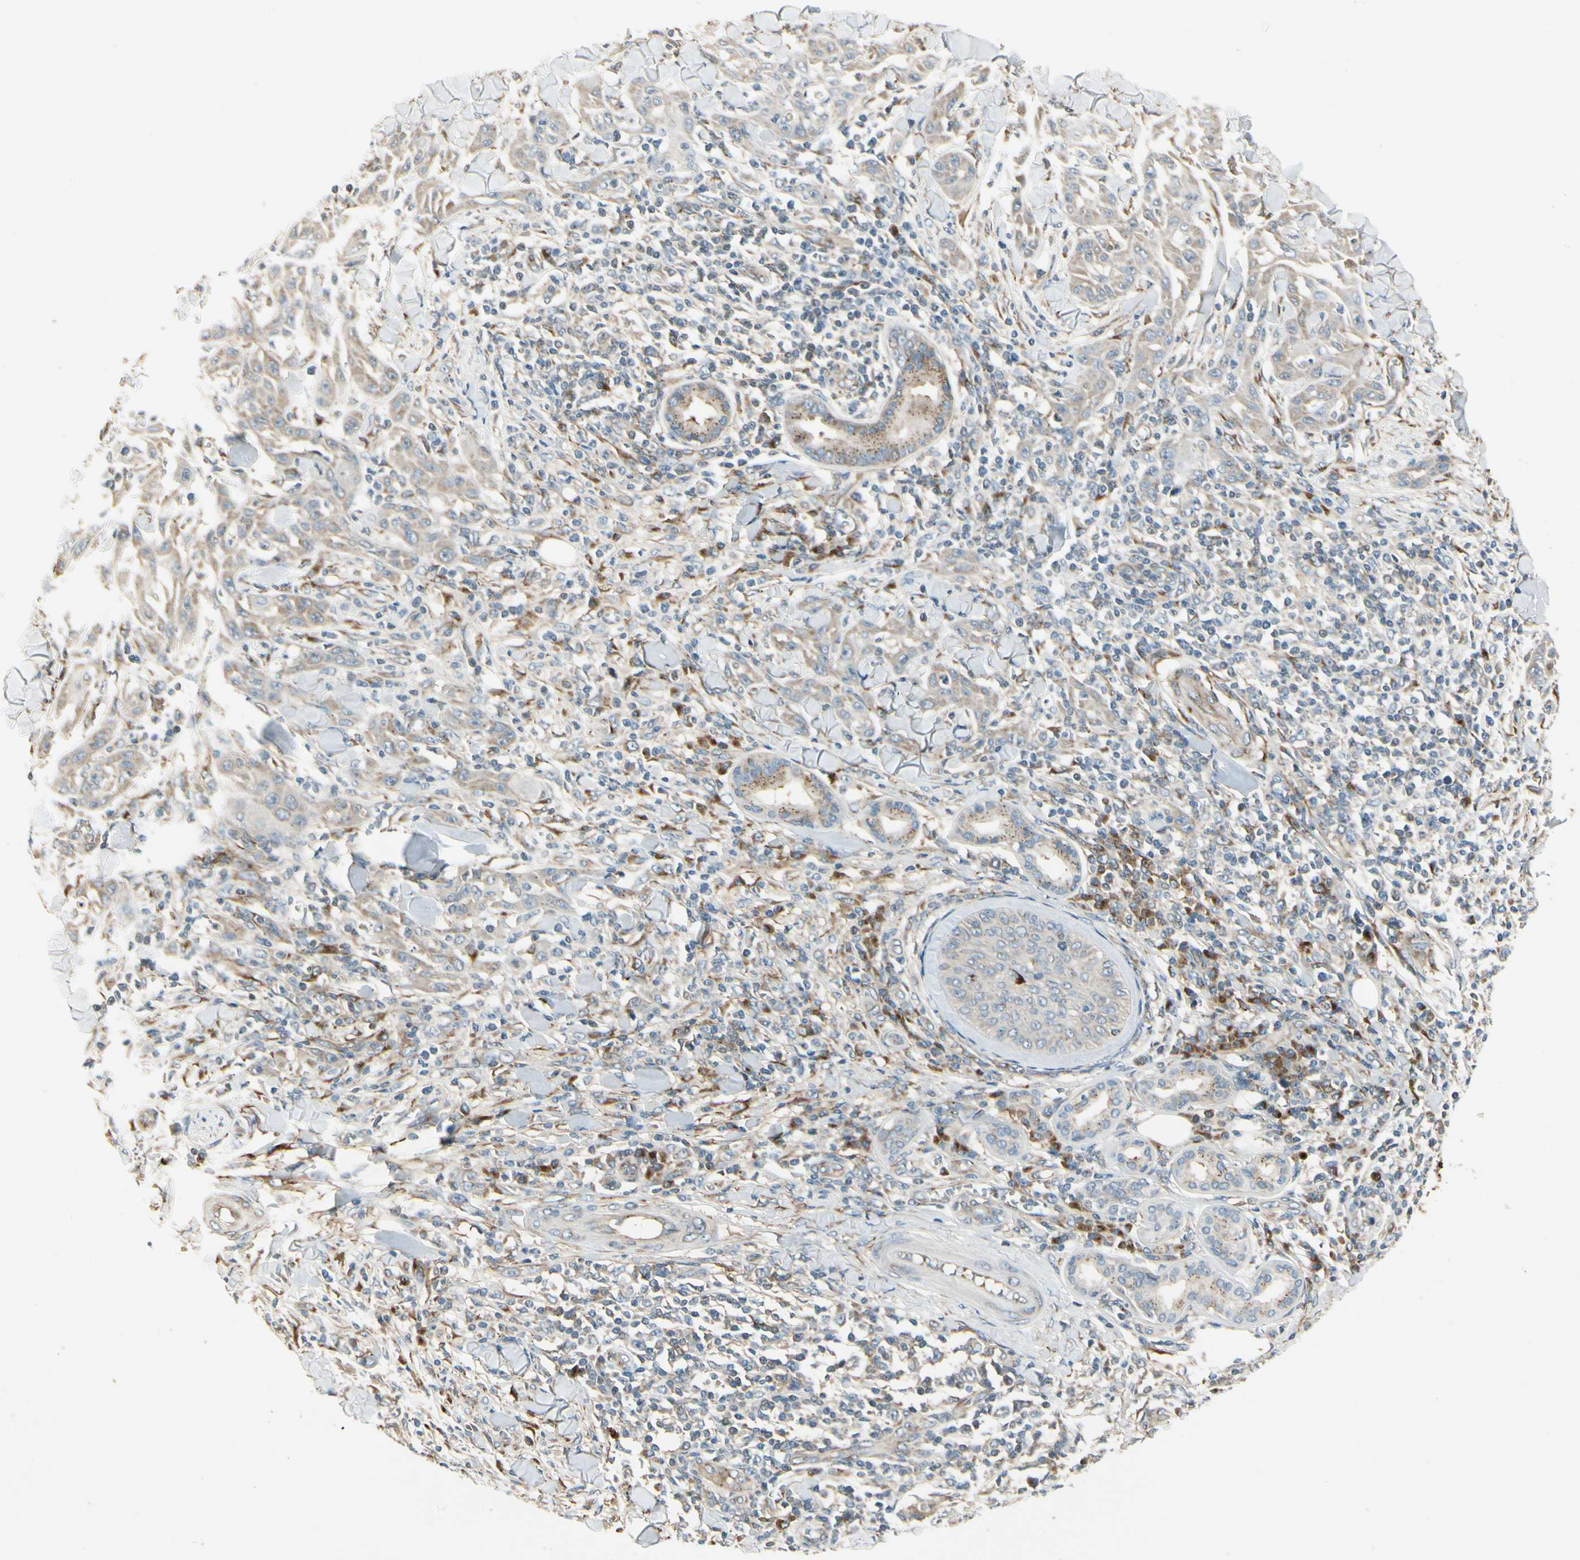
{"staining": {"intensity": "weak", "quantity": ">75%", "location": "cytoplasmic/membranous"}, "tissue": "skin cancer", "cell_type": "Tumor cells", "image_type": "cancer", "snomed": [{"axis": "morphology", "description": "Squamous cell carcinoma, NOS"}, {"axis": "topography", "description": "Skin"}], "caption": "Immunohistochemistry (DAB) staining of human skin cancer (squamous cell carcinoma) displays weak cytoplasmic/membranous protein staining in about >75% of tumor cells.", "gene": "MANSC1", "patient": {"sex": "male", "age": 24}}